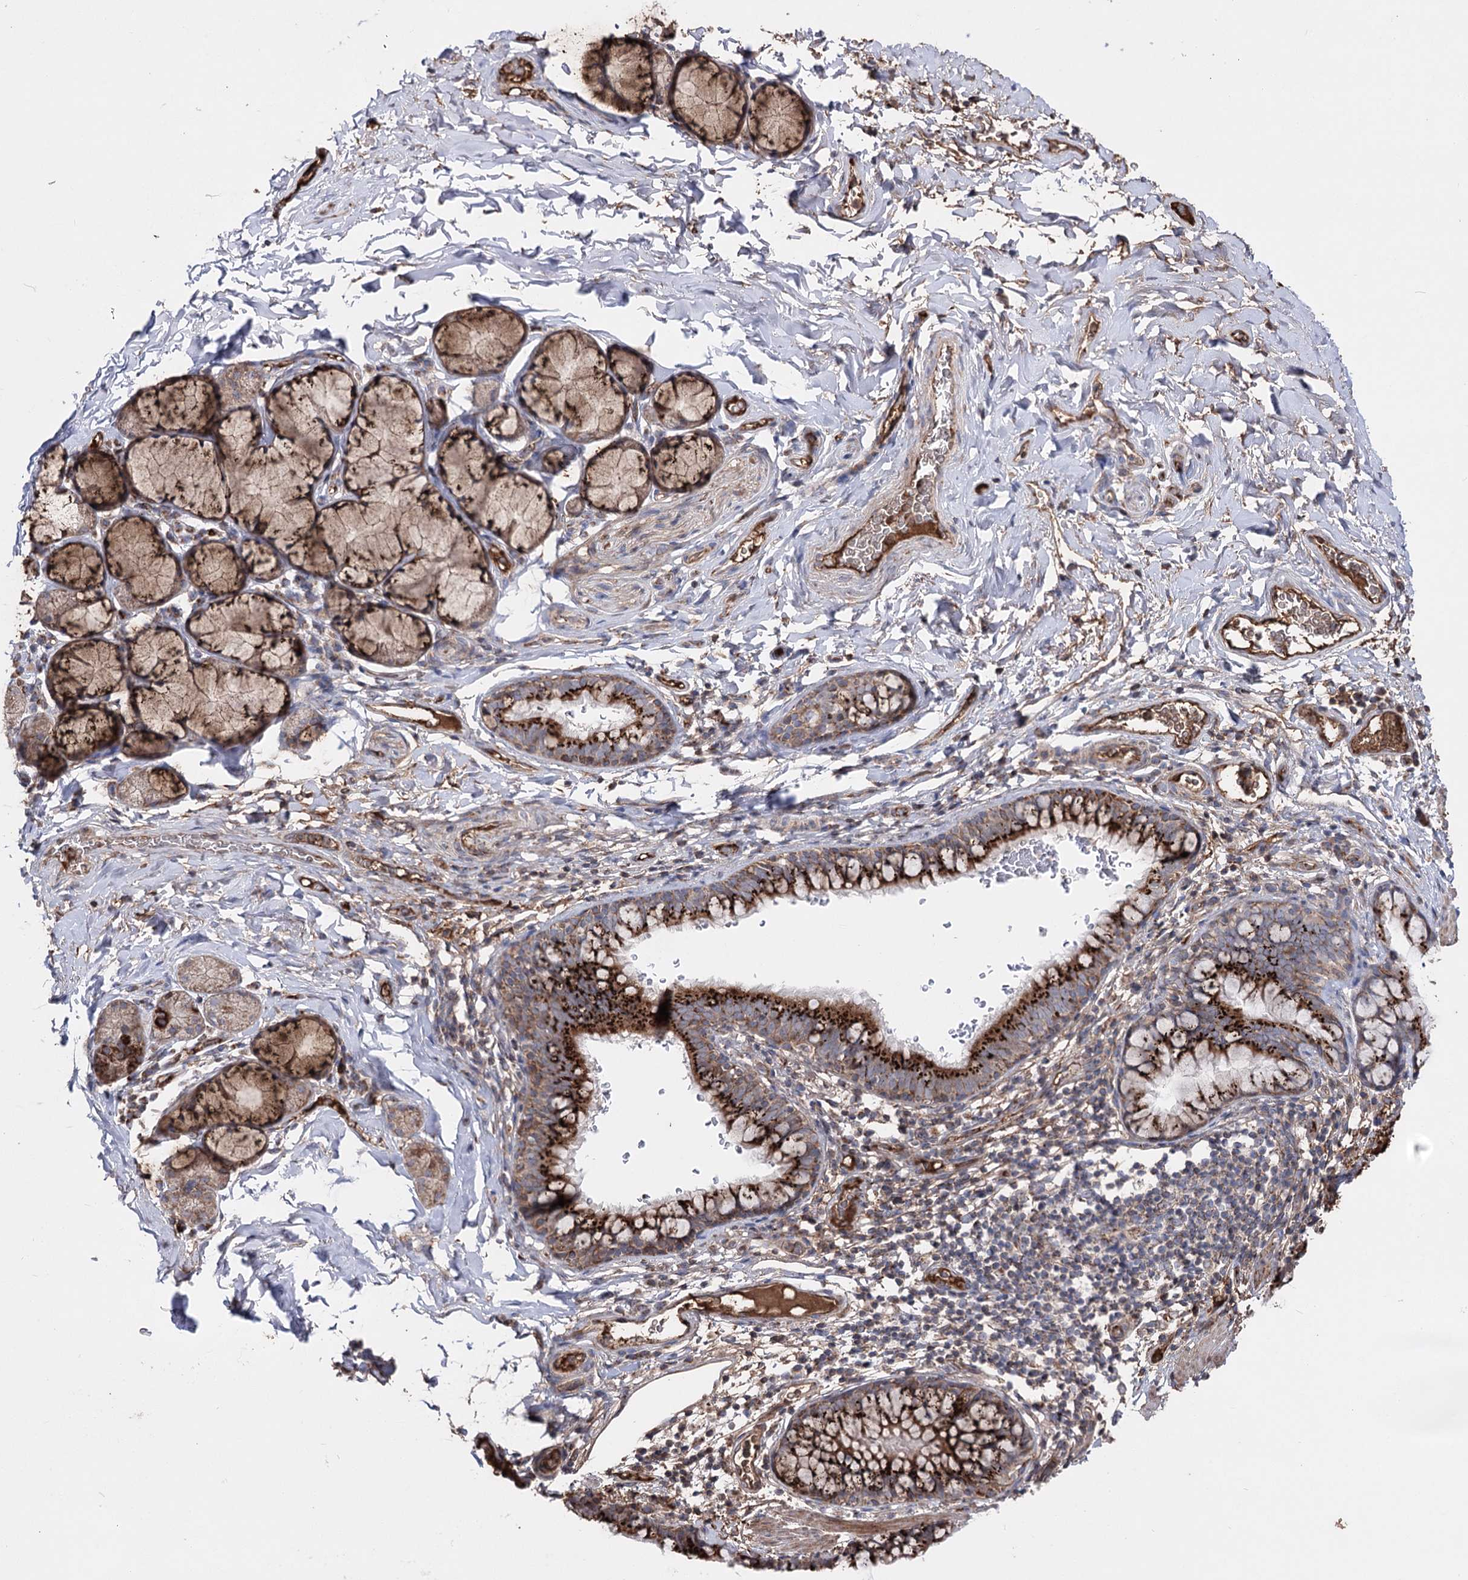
{"staining": {"intensity": "strong", "quantity": ">75%", "location": "cytoplasmic/membranous"}, "tissue": "bronchus", "cell_type": "Respiratory epithelial cells", "image_type": "normal", "snomed": [{"axis": "morphology", "description": "Normal tissue, NOS"}, {"axis": "topography", "description": "Cartilage tissue"}, {"axis": "topography", "description": "Bronchus"}], "caption": "Protein staining reveals strong cytoplasmic/membranous staining in approximately >75% of respiratory epithelial cells in unremarkable bronchus.", "gene": "ARHGAP20", "patient": {"sex": "female", "age": 36}}